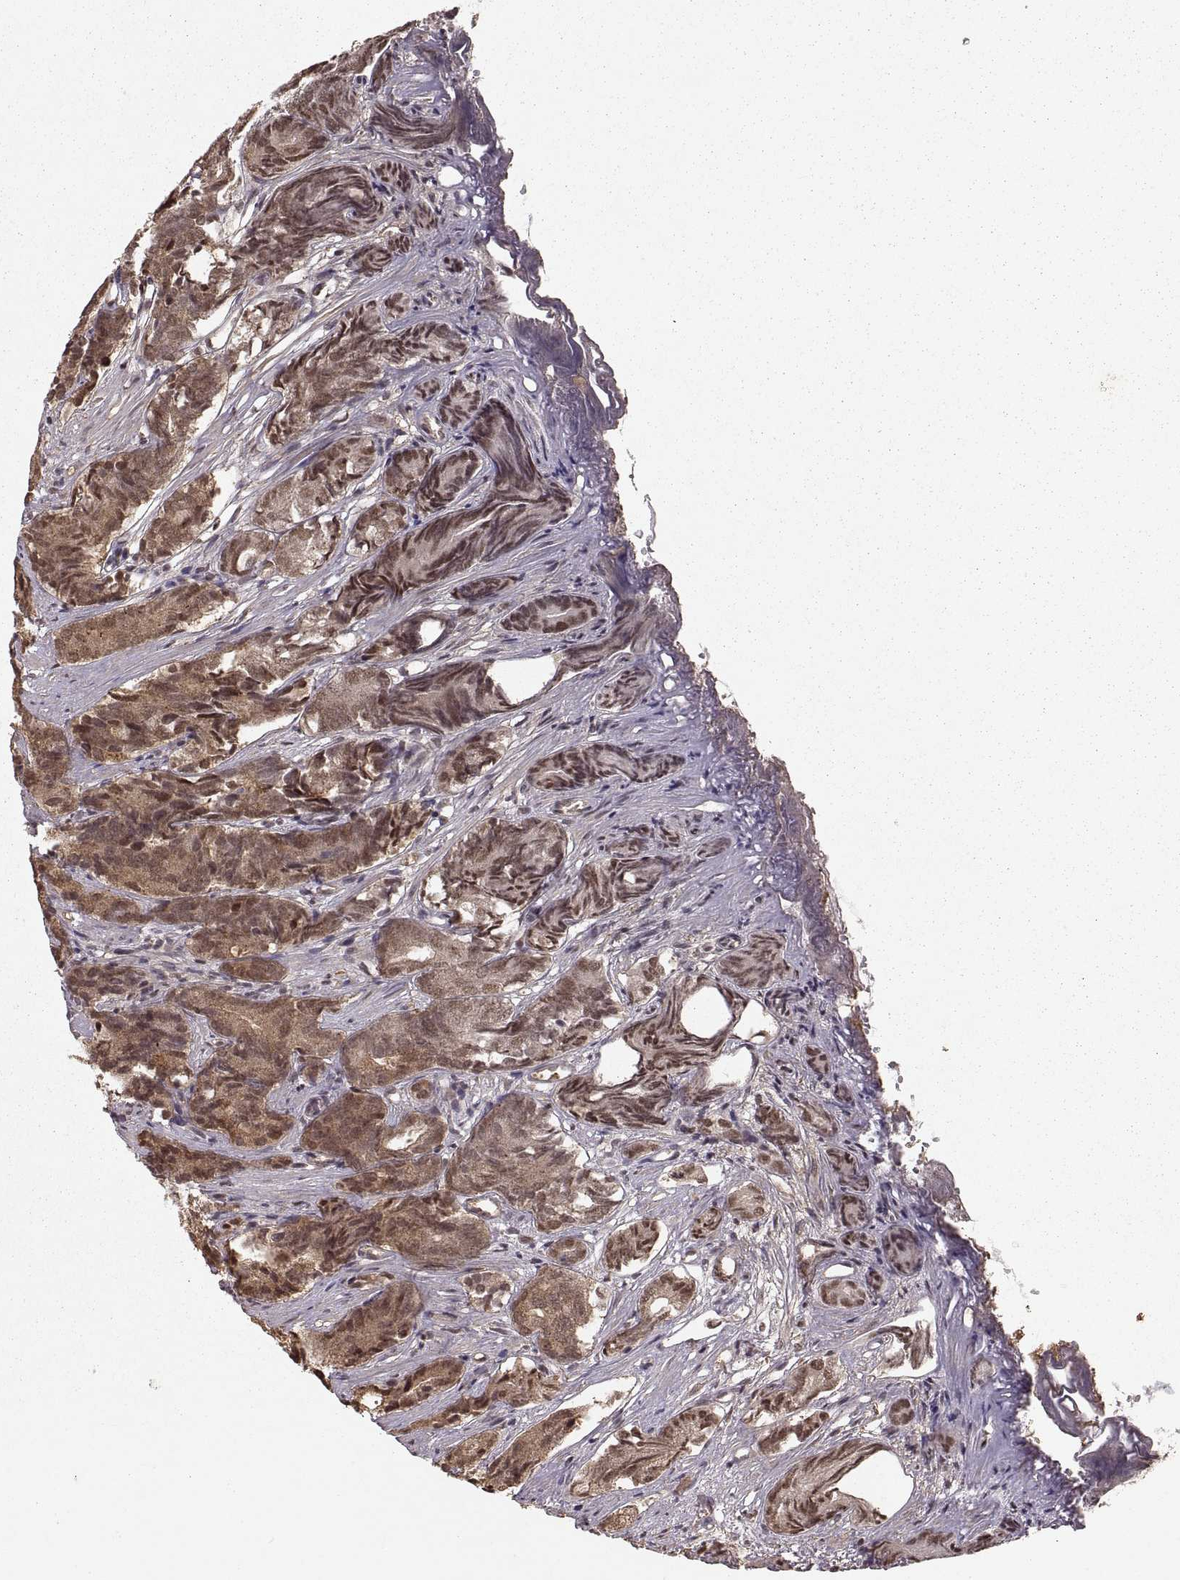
{"staining": {"intensity": "moderate", "quantity": ">75%", "location": "cytoplasmic/membranous,nuclear"}, "tissue": "prostate cancer", "cell_type": "Tumor cells", "image_type": "cancer", "snomed": [{"axis": "morphology", "description": "Adenocarcinoma, High grade"}, {"axis": "topography", "description": "Prostate"}], "caption": "There is medium levels of moderate cytoplasmic/membranous and nuclear staining in tumor cells of prostate high-grade adenocarcinoma, as demonstrated by immunohistochemical staining (brown color).", "gene": "RFT1", "patient": {"sex": "male", "age": 84}}